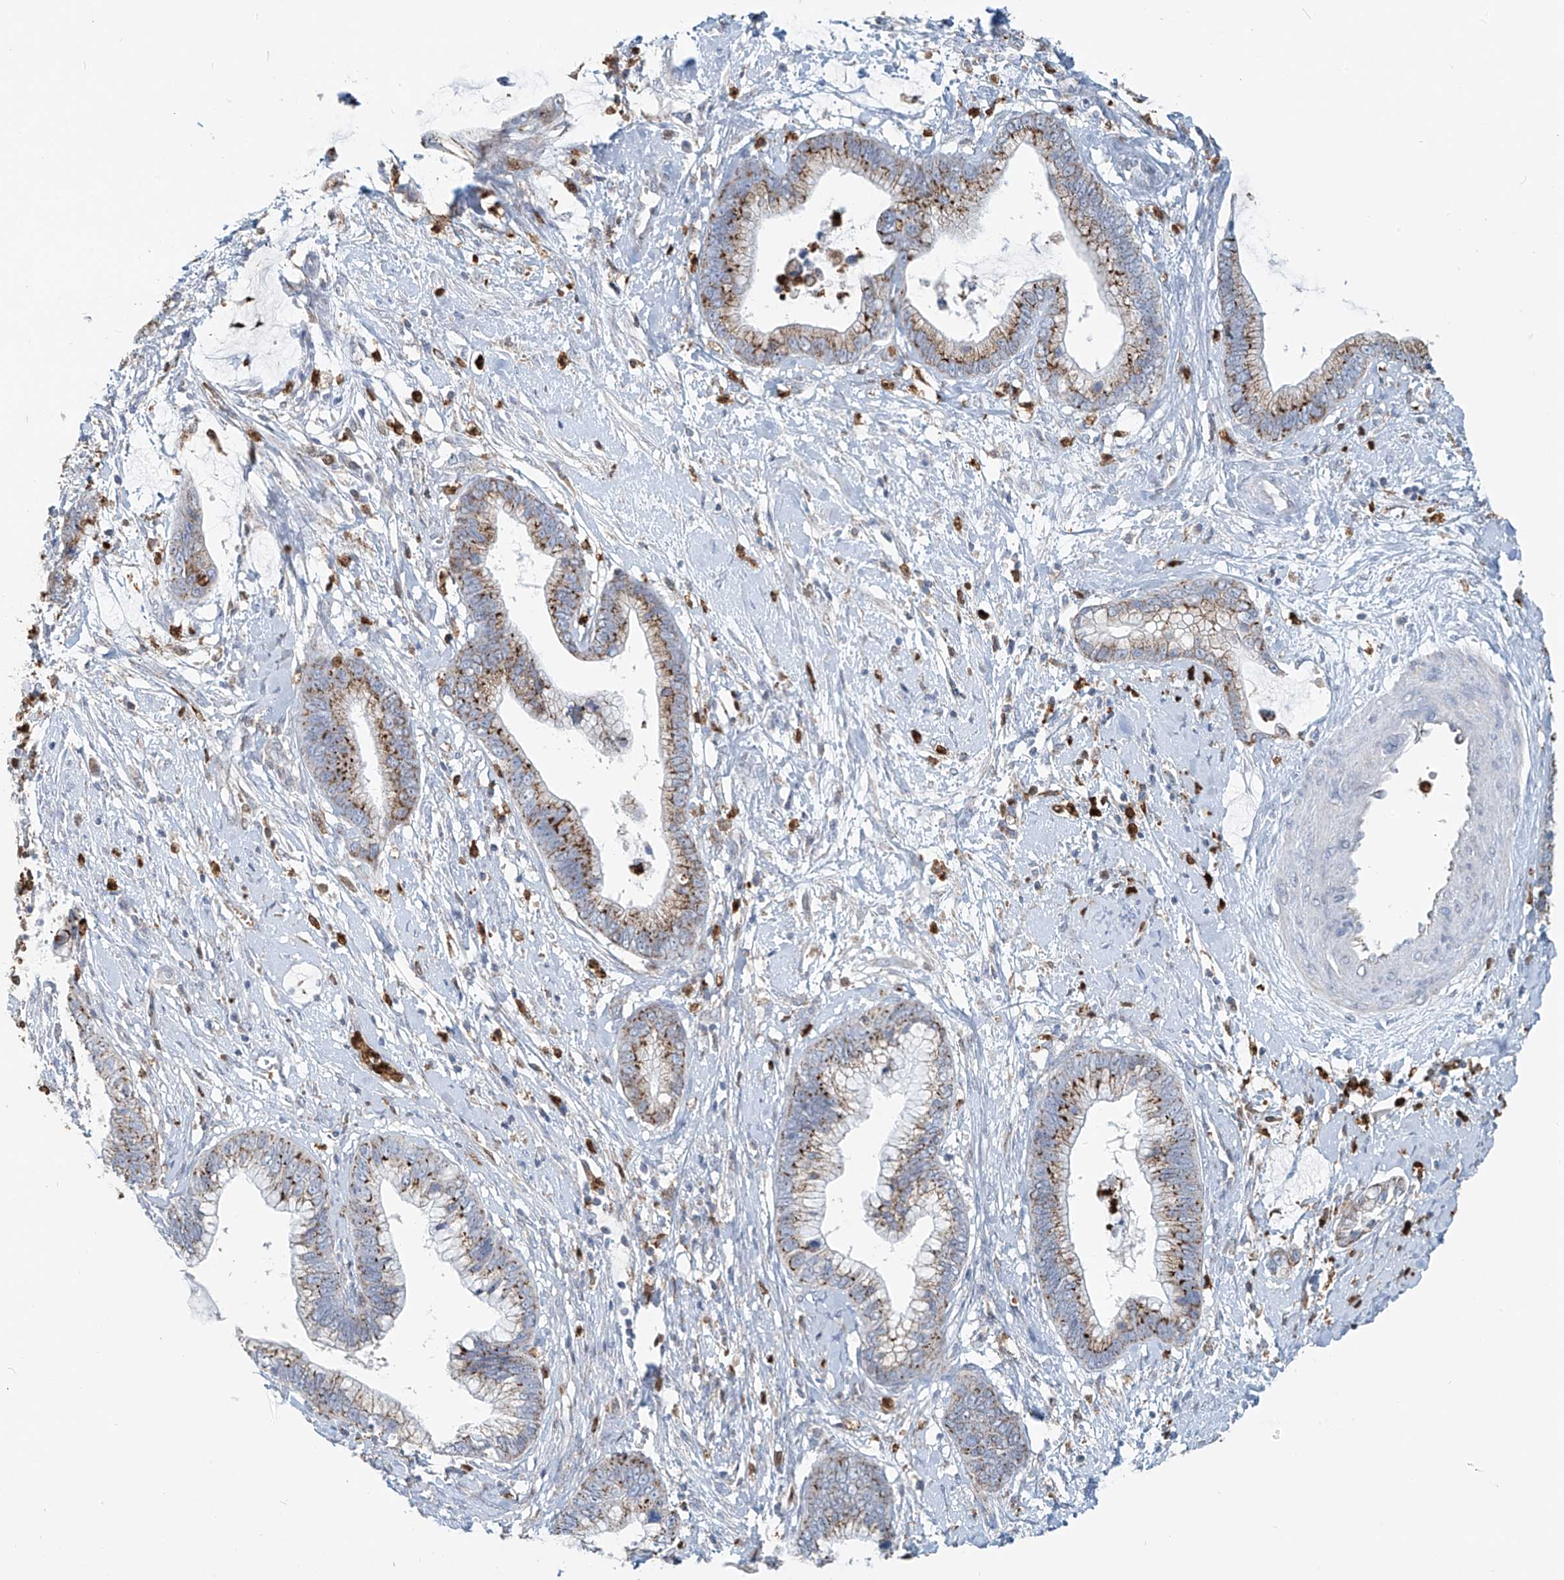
{"staining": {"intensity": "moderate", "quantity": ">75%", "location": "cytoplasmic/membranous"}, "tissue": "cervical cancer", "cell_type": "Tumor cells", "image_type": "cancer", "snomed": [{"axis": "morphology", "description": "Adenocarcinoma, NOS"}, {"axis": "topography", "description": "Cervix"}], "caption": "A high-resolution photomicrograph shows immunohistochemistry staining of cervical cancer, which exhibits moderate cytoplasmic/membranous positivity in about >75% of tumor cells. The staining is performed using DAB brown chromogen to label protein expression. The nuclei are counter-stained blue using hematoxylin.", "gene": "PTPRA", "patient": {"sex": "female", "age": 44}}